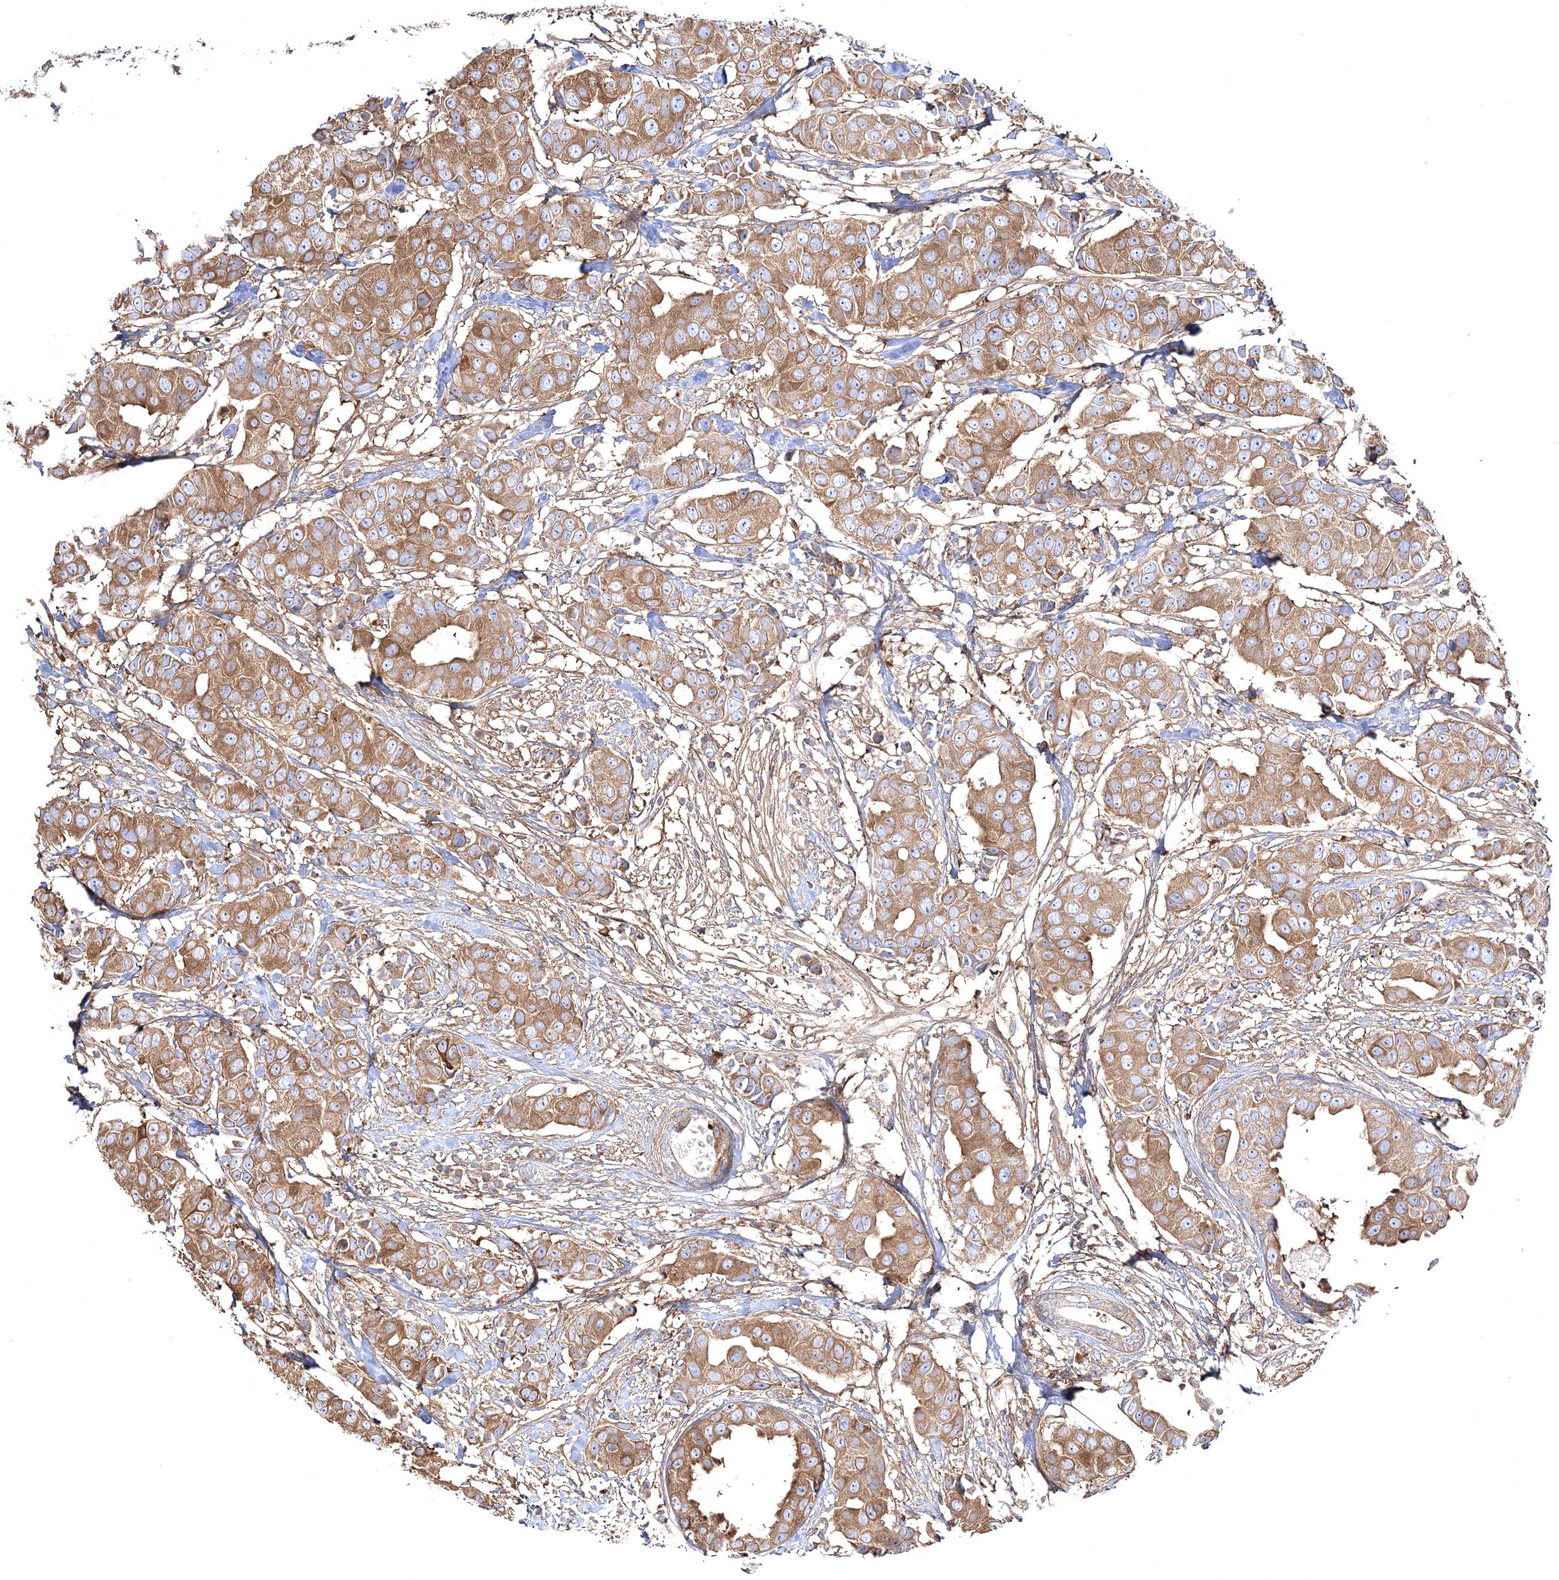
{"staining": {"intensity": "moderate", "quantity": ">75%", "location": "cytoplasmic/membranous"}, "tissue": "breast cancer", "cell_type": "Tumor cells", "image_type": "cancer", "snomed": [{"axis": "morphology", "description": "Normal tissue, NOS"}, {"axis": "morphology", "description": "Duct carcinoma"}, {"axis": "topography", "description": "Breast"}], "caption": "Breast infiltrating ductal carcinoma was stained to show a protein in brown. There is medium levels of moderate cytoplasmic/membranous staining in about >75% of tumor cells.", "gene": "ZSWIM6", "patient": {"sex": "female", "age": 39}}